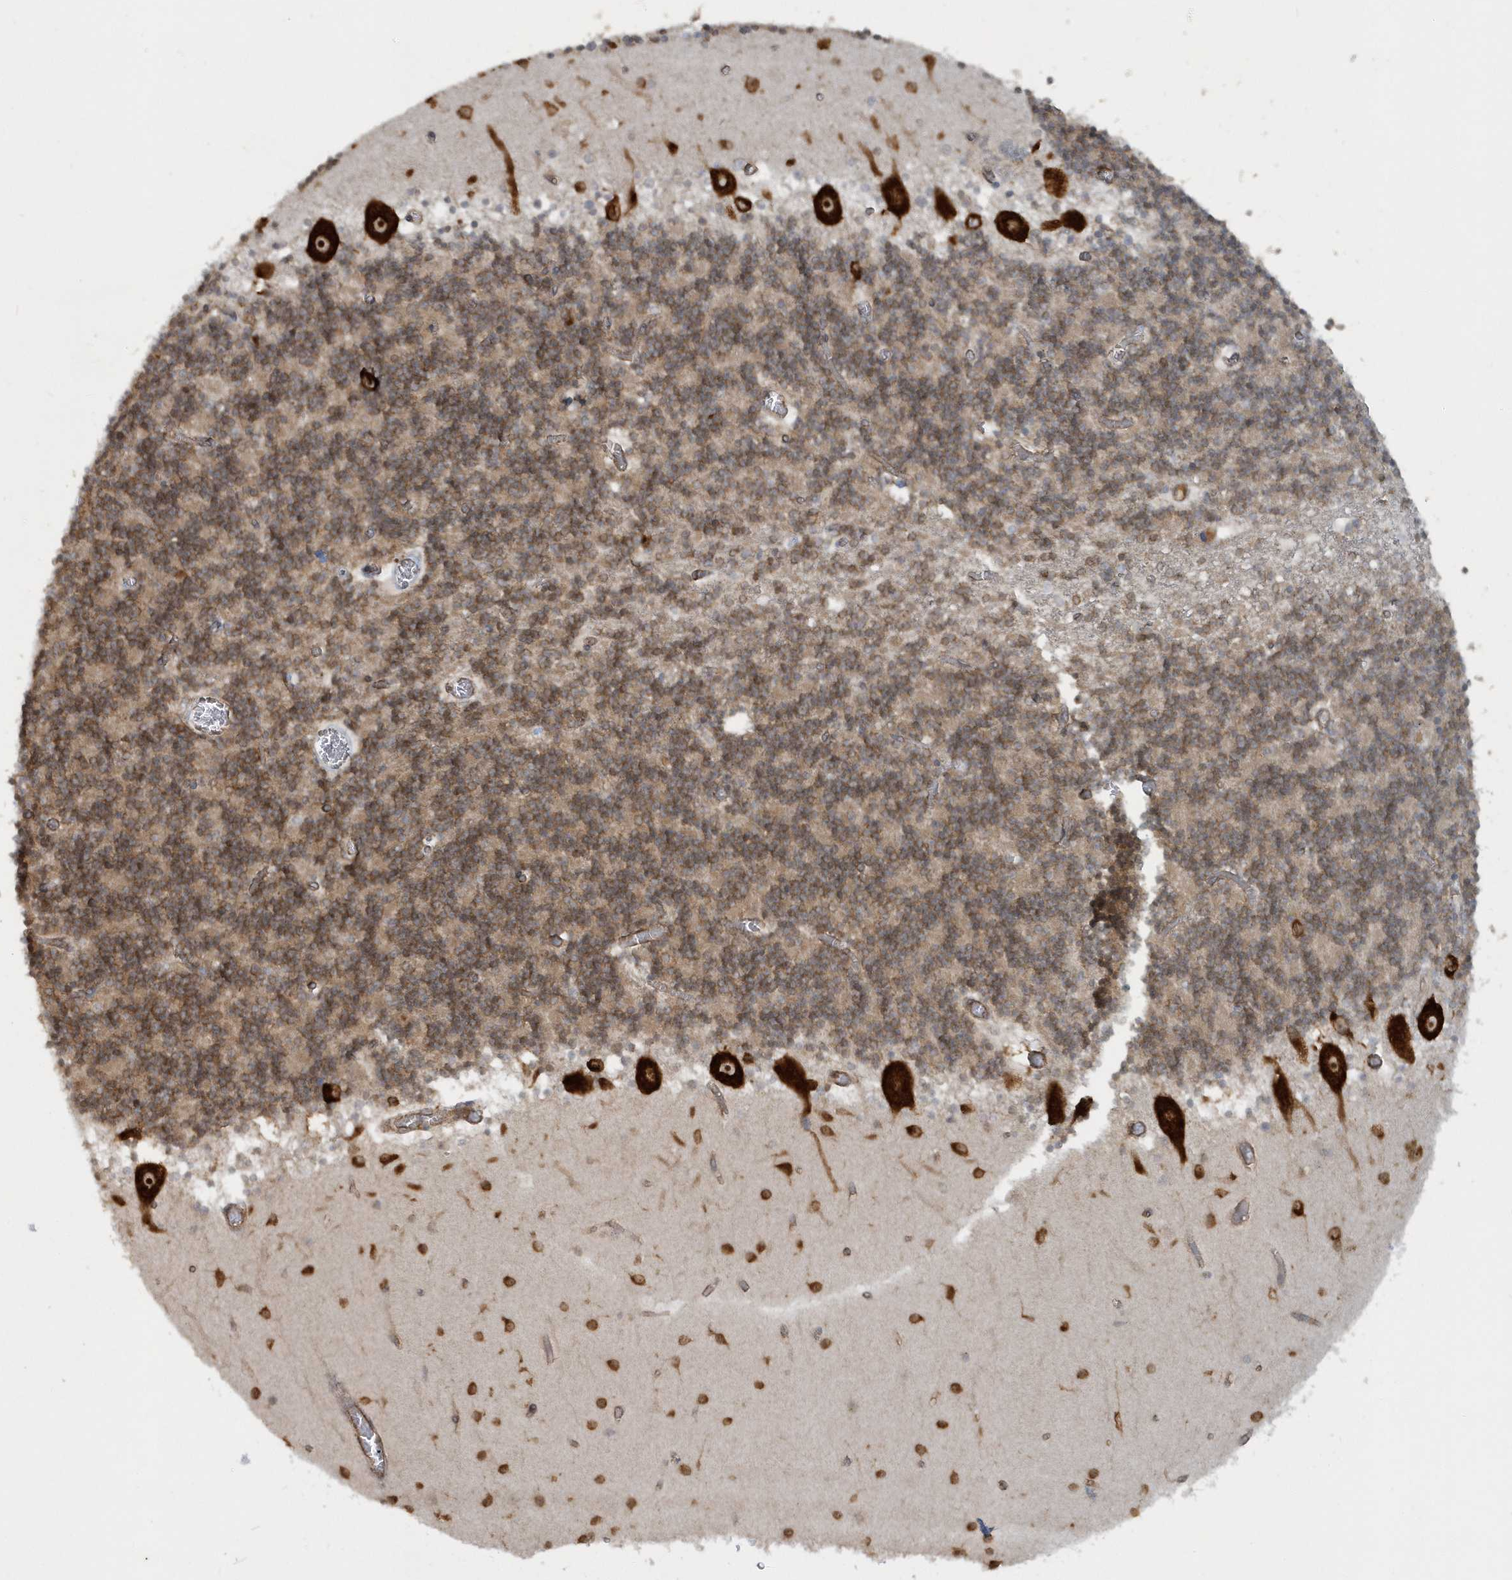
{"staining": {"intensity": "moderate", "quantity": ">75%", "location": "cytoplasmic/membranous"}, "tissue": "cerebellum", "cell_type": "Cells in granular layer", "image_type": "normal", "snomed": [{"axis": "morphology", "description": "Normal tissue, NOS"}, {"axis": "topography", "description": "Cerebellum"}], "caption": "Moderate cytoplasmic/membranous expression for a protein is present in about >75% of cells in granular layer of benign cerebellum using immunohistochemistry (IHC).", "gene": "STIM2", "patient": {"sex": "female", "age": 28}}